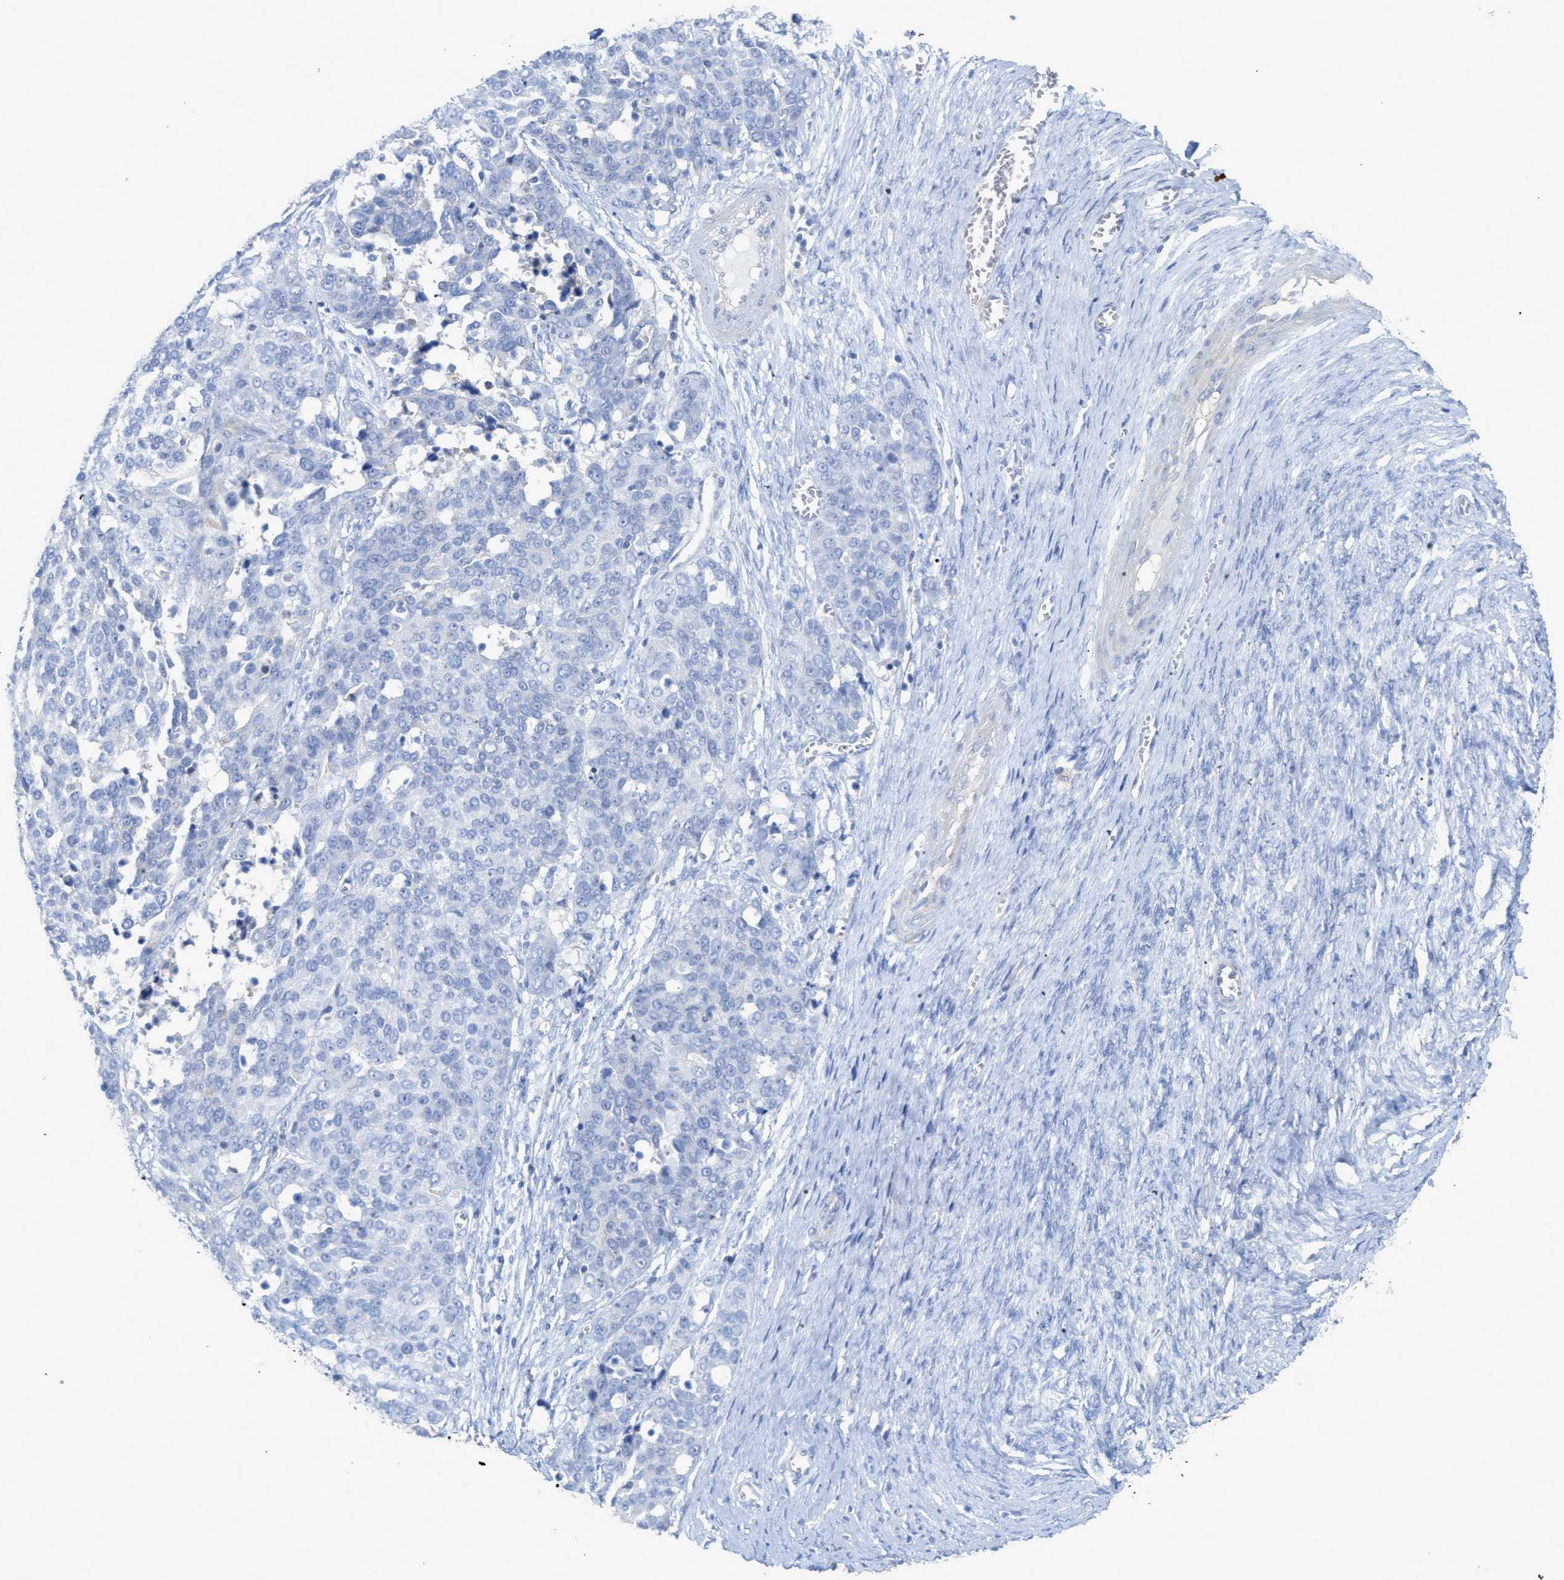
{"staining": {"intensity": "weak", "quantity": "<25%", "location": "cytoplasmic/membranous"}, "tissue": "ovarian cancer", "cell_type": "Tumor cells", "image_type": "cancer", "snomed": [{"axis": "morphology", "description": "Cystadenocarcinoma, serous, NOS"}, {"axis": "topography", "description": "Ovary"}], "caption": "Immunohistochemistry (IHC) photomicrograph of neoplastic tissue: serous cystadenocarcinoma (ovarian) stained with DAB displays no significant protein expression in tumor cells.", "gene": "MYL3", "patient": {"sex": "female", "age": 44}}